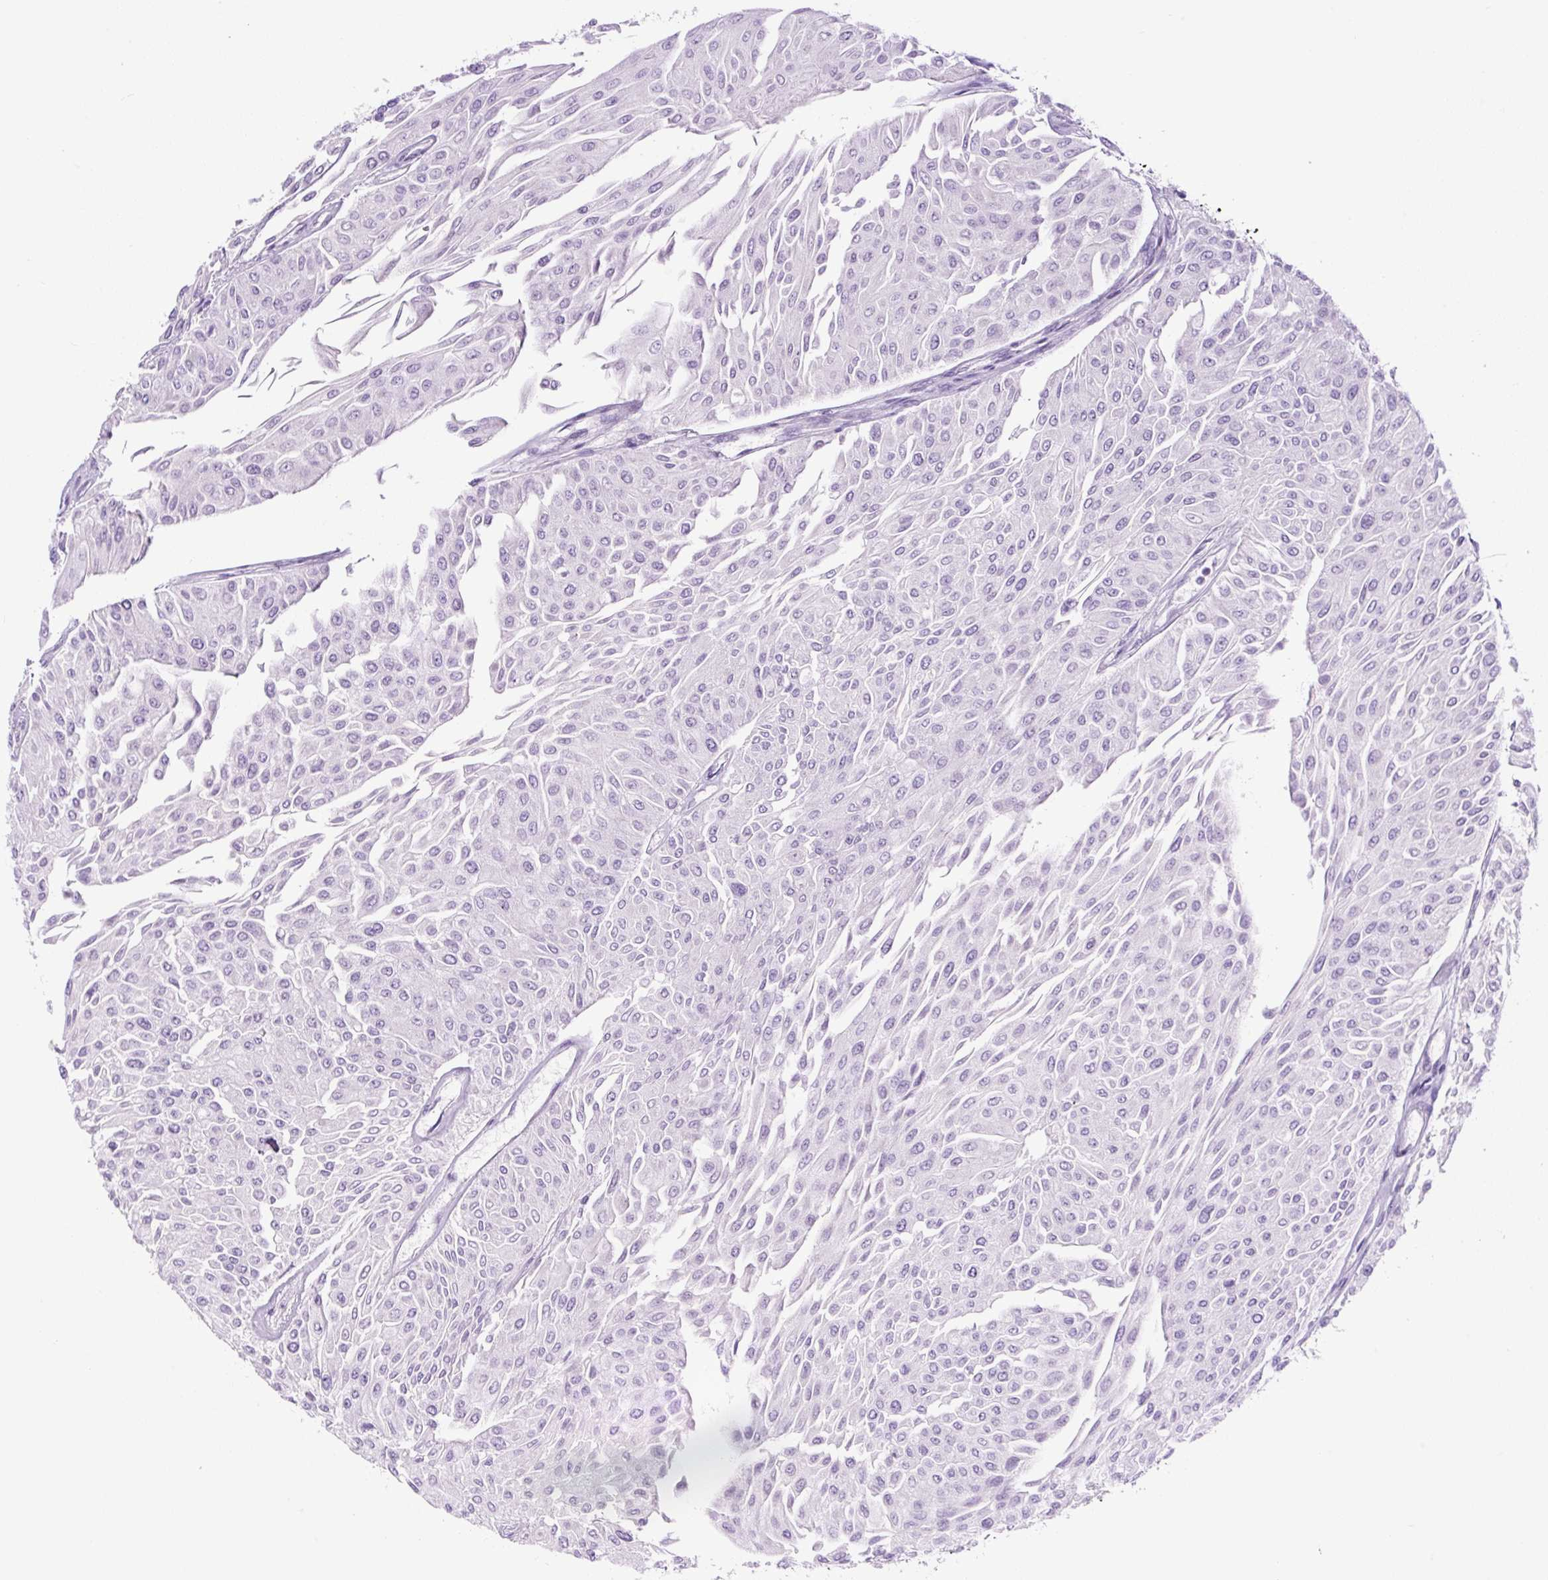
{"staining": {"intensity": "negative", "quantity": "none", "location": "none"}, "tissue": "urothelial cancer", "cell_type": "Tumor cells", "image_type": "cancer", "snomed": [{"axis": "morphology", "description": "Urothelial carcinoma, Low grade"}, {"axis": "topography", "description": "Urinary bladder"}], "caption": "Immunohistochemistry (IHC) of low-grade urothelial carcinoma displays no expression in tumor cells.", "gene": "RNF212B", "patient": {"sex": "male", "age": 67}}